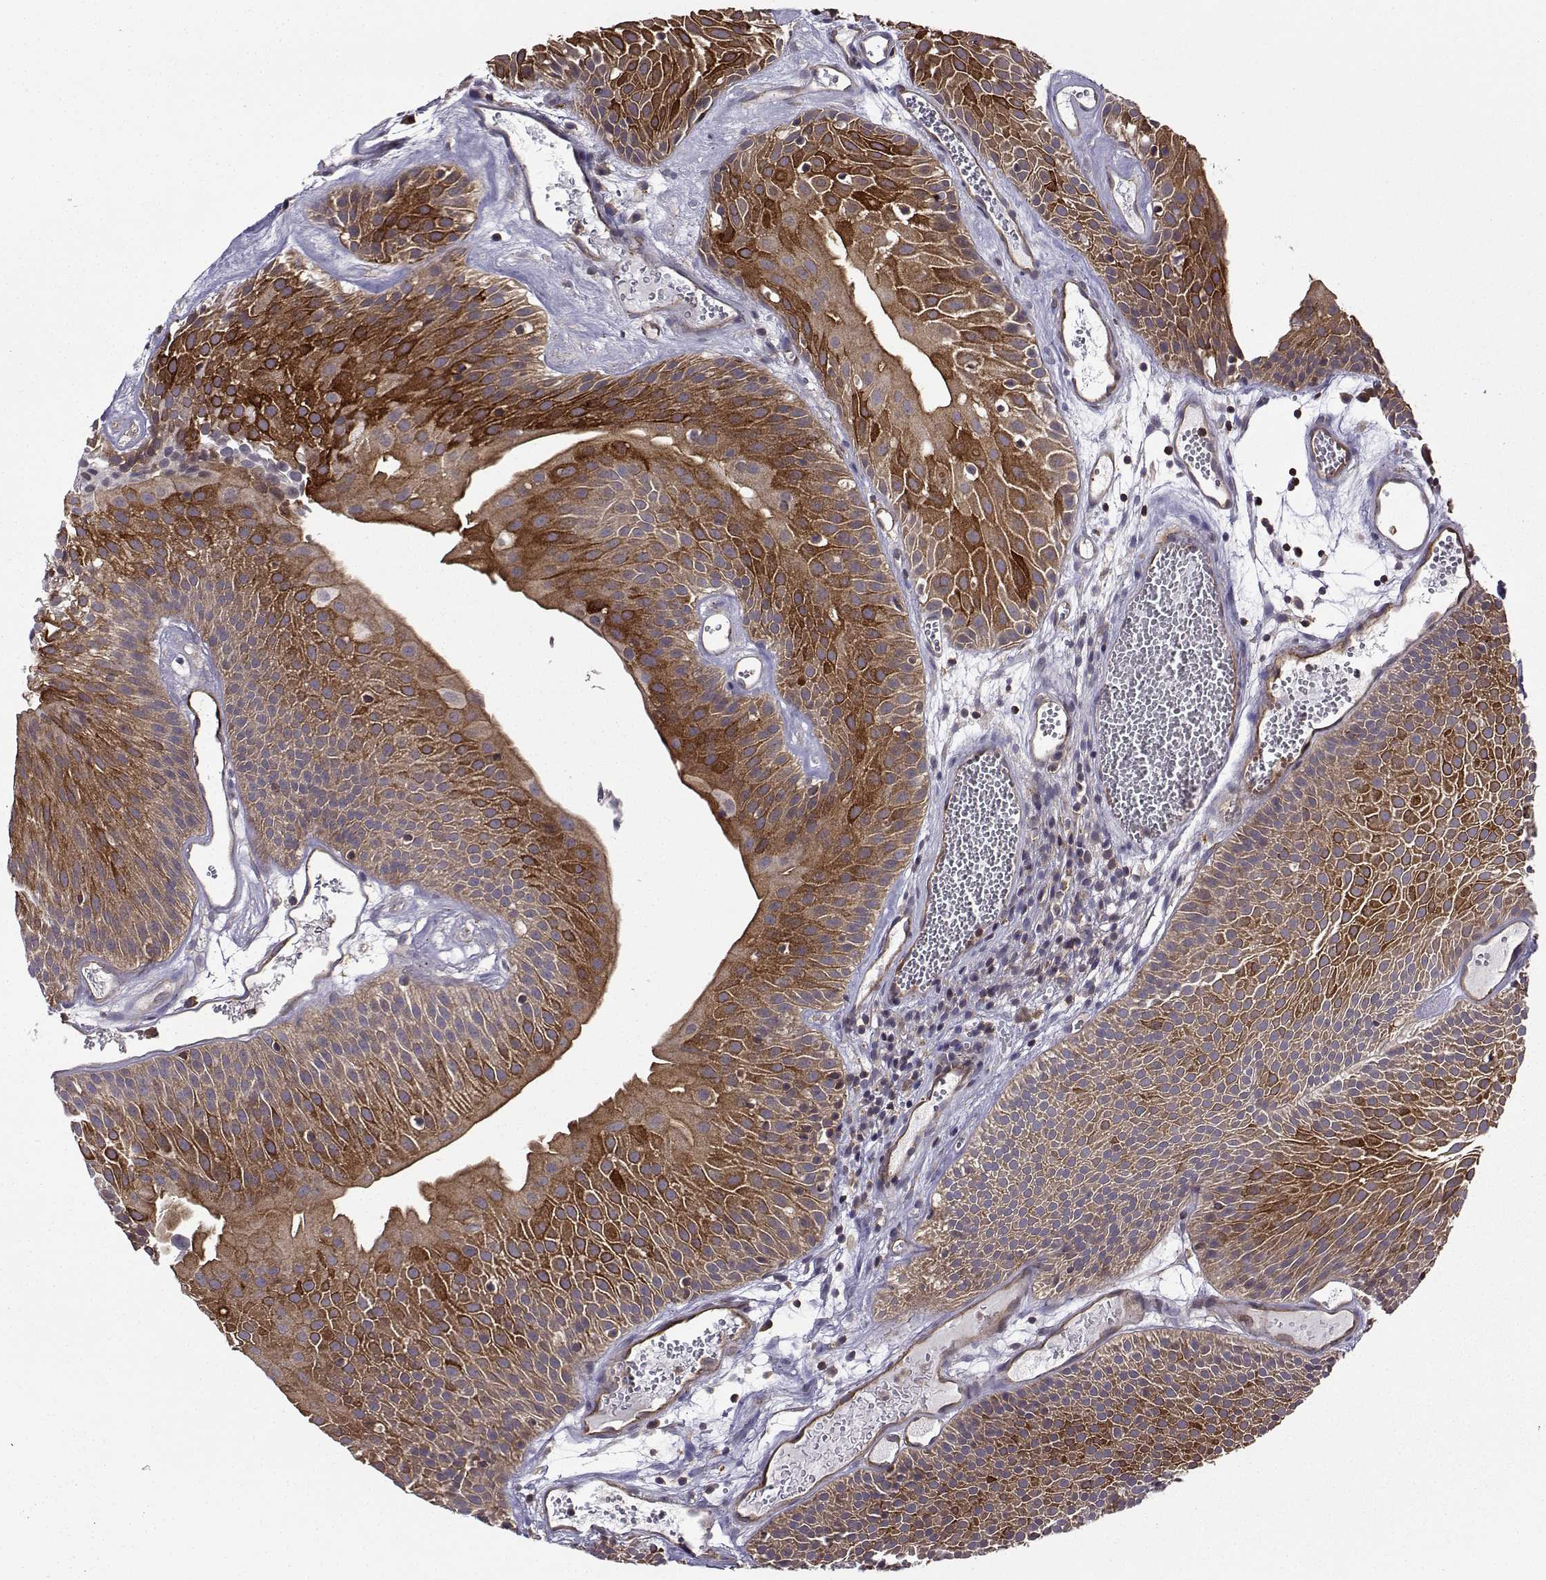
{"staining": {"intensity": "strong", "quantity": ">75%", "location": "cytoplasmic/membranous"}, "tissue": "urothelial cancer", "cell_type": "Tumor cells", "image_type": "cancer", "snomed": [{"axis": "morphology", "description": "Urothelial carcinoma, Low grade"}, {"axis": "topography", "description": "Urinary bladder"}], "caption": "Immunohistochemical staining of human low-grade urothelial carcinoma shows high levels of strong cytoplasmic/membranous protein positivity in about >75% of tumor cells.", "gene": "ITGB8", "patient": {"sex": "male", "age": 52}}